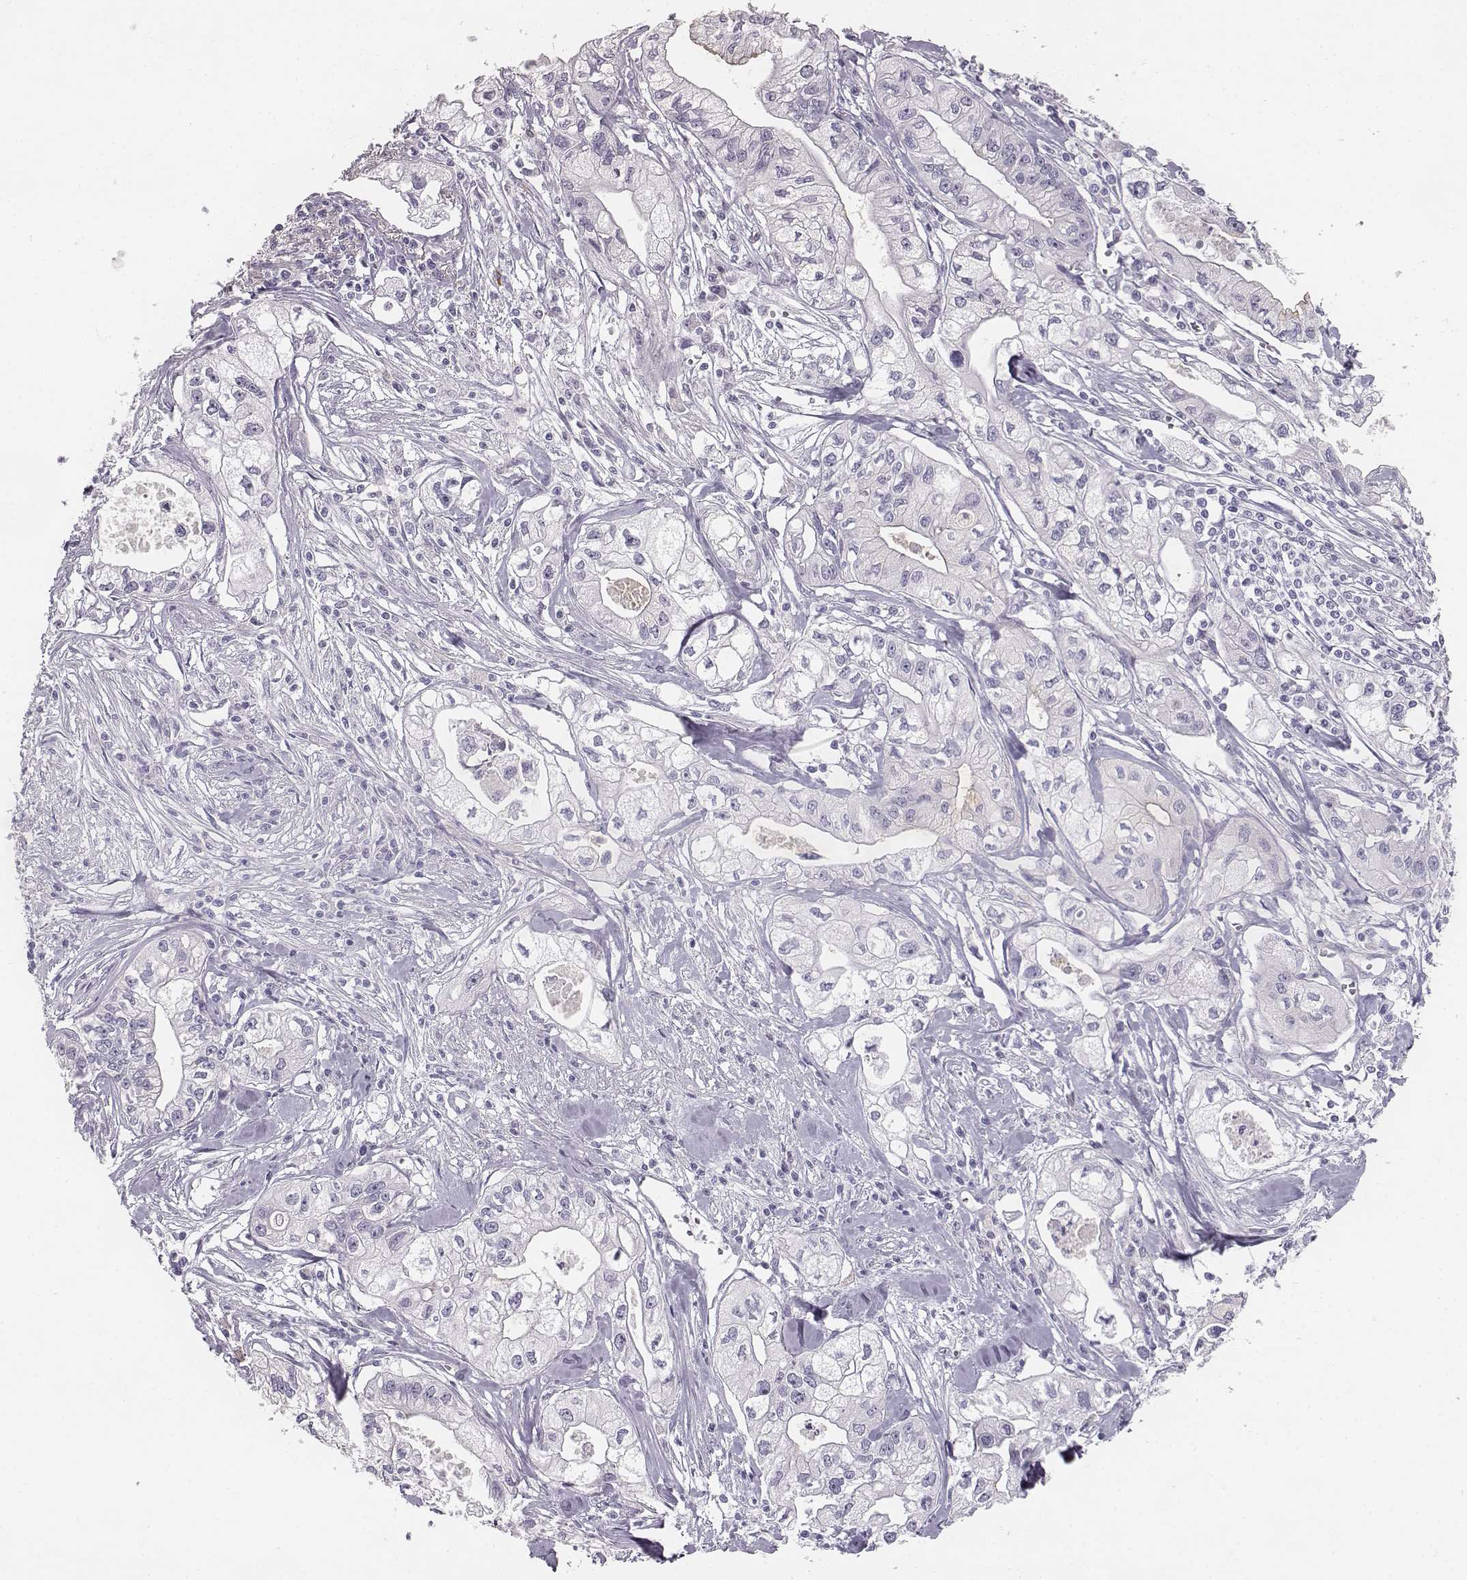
{"staining": {"intensity": "negative", "quantity": "none", "location": "none"}, "tissue": "pancreatic cancer", "cell_type": "Tumor cells", "image_type": "cancer", "snomed": [{"axis": "morphology", "description": "Adenocarcinoma, NOS"}, {"axis": "topography", "description": "Pancreas"}], "caption": "Adenocarcinoma (pancreatic) was stained to show a protein in brown. There is no significant staining in tumor cells.", "gene": "NPTXR", "patient": {"sex": "male", "age": 70}}